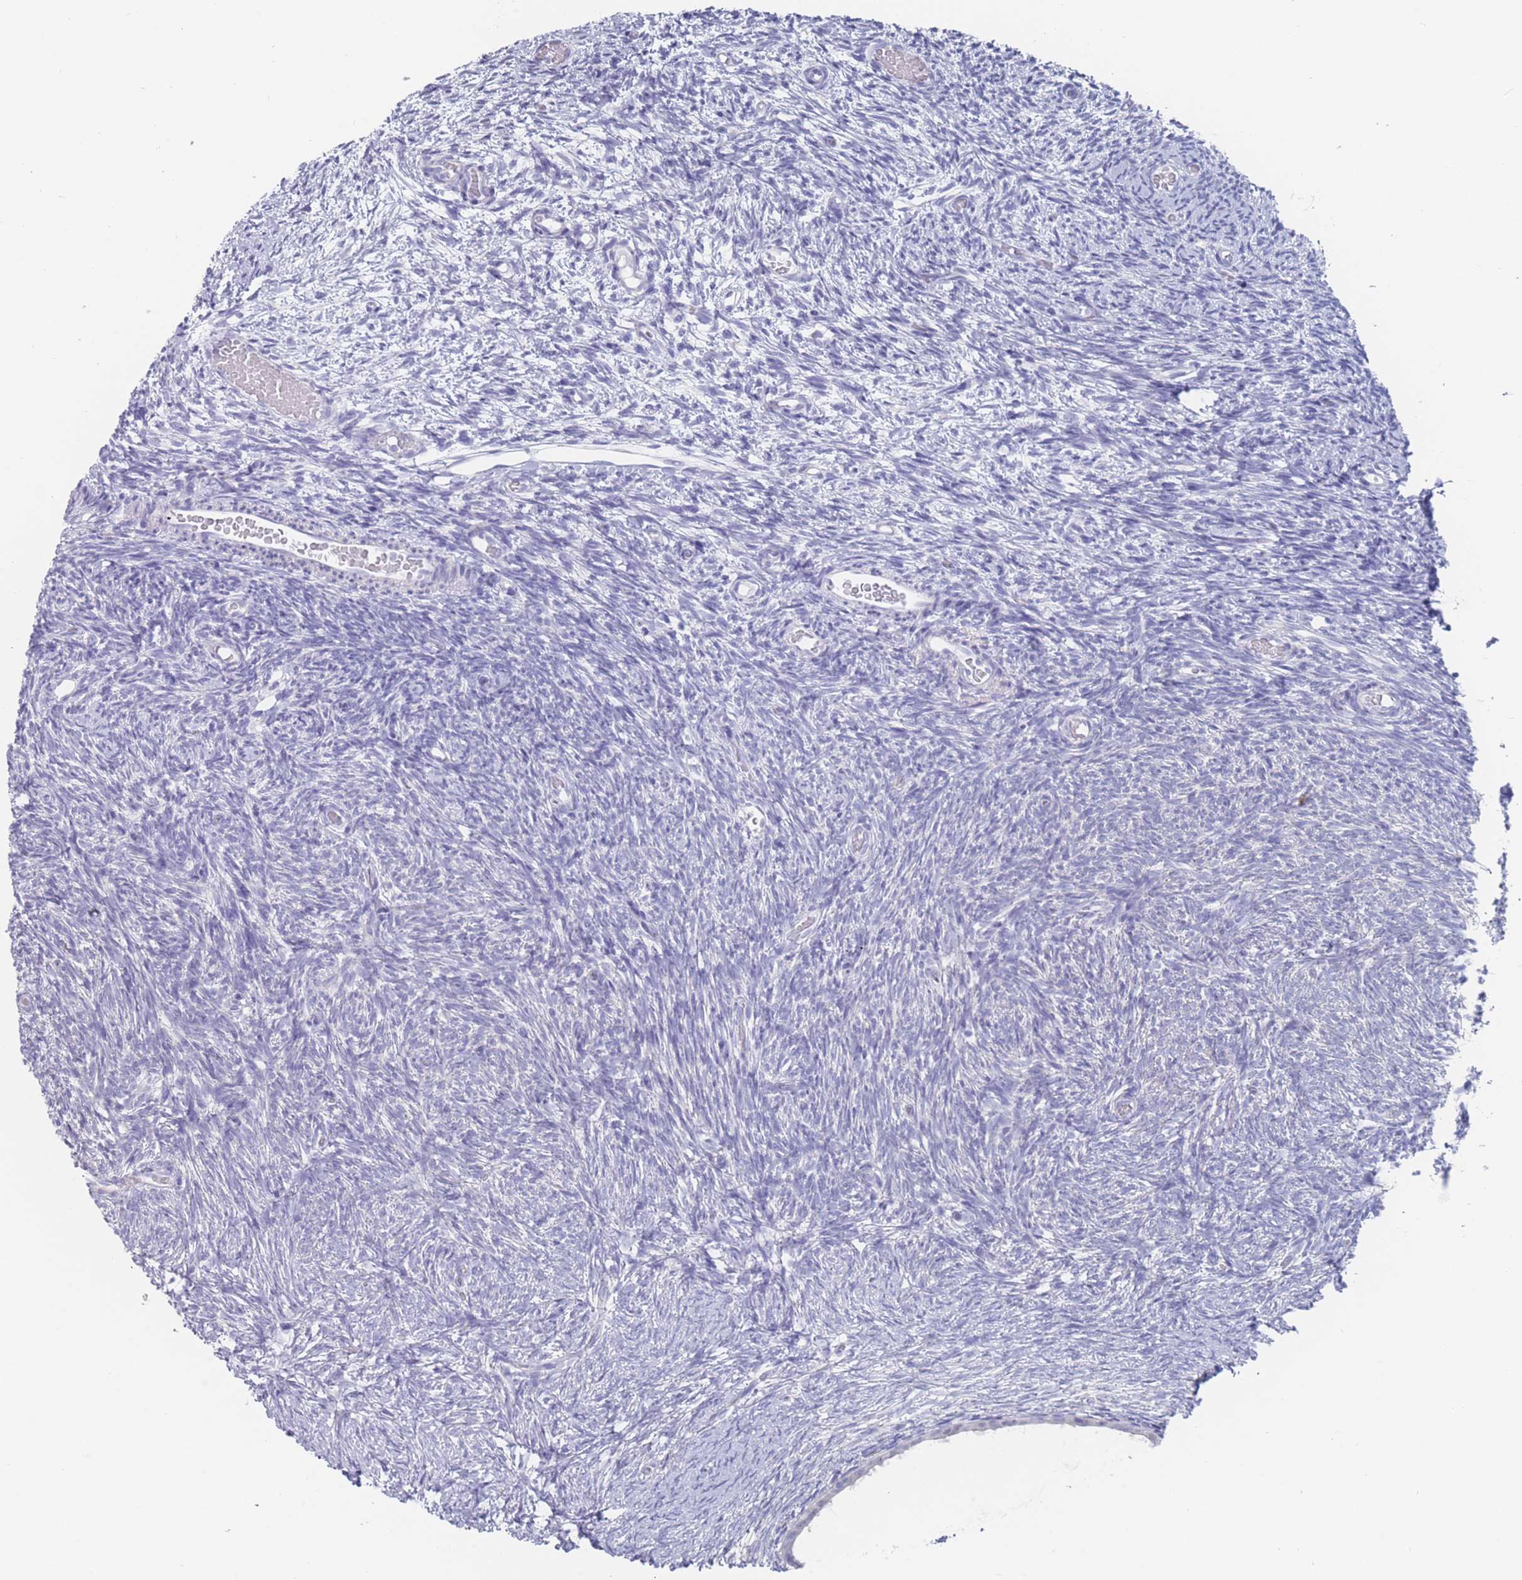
{"staining": {"intensity": "negative", "quantity": "none", "location": "none"}, "tissue": "ovary", "cell_type": "Ovarian stroma cells", "image_type": "normal", "snomed": [{"axis": "morphology", "description": "Normal tissue, NOS"}, {"axis": "topography", "description": "Ovary"}], "caption": "The micrograph reveals no significant expression in ovarian stroma cells of ovary.", "gene": "CYP51A1", "patient": {"sex": "female", "age": 39}}